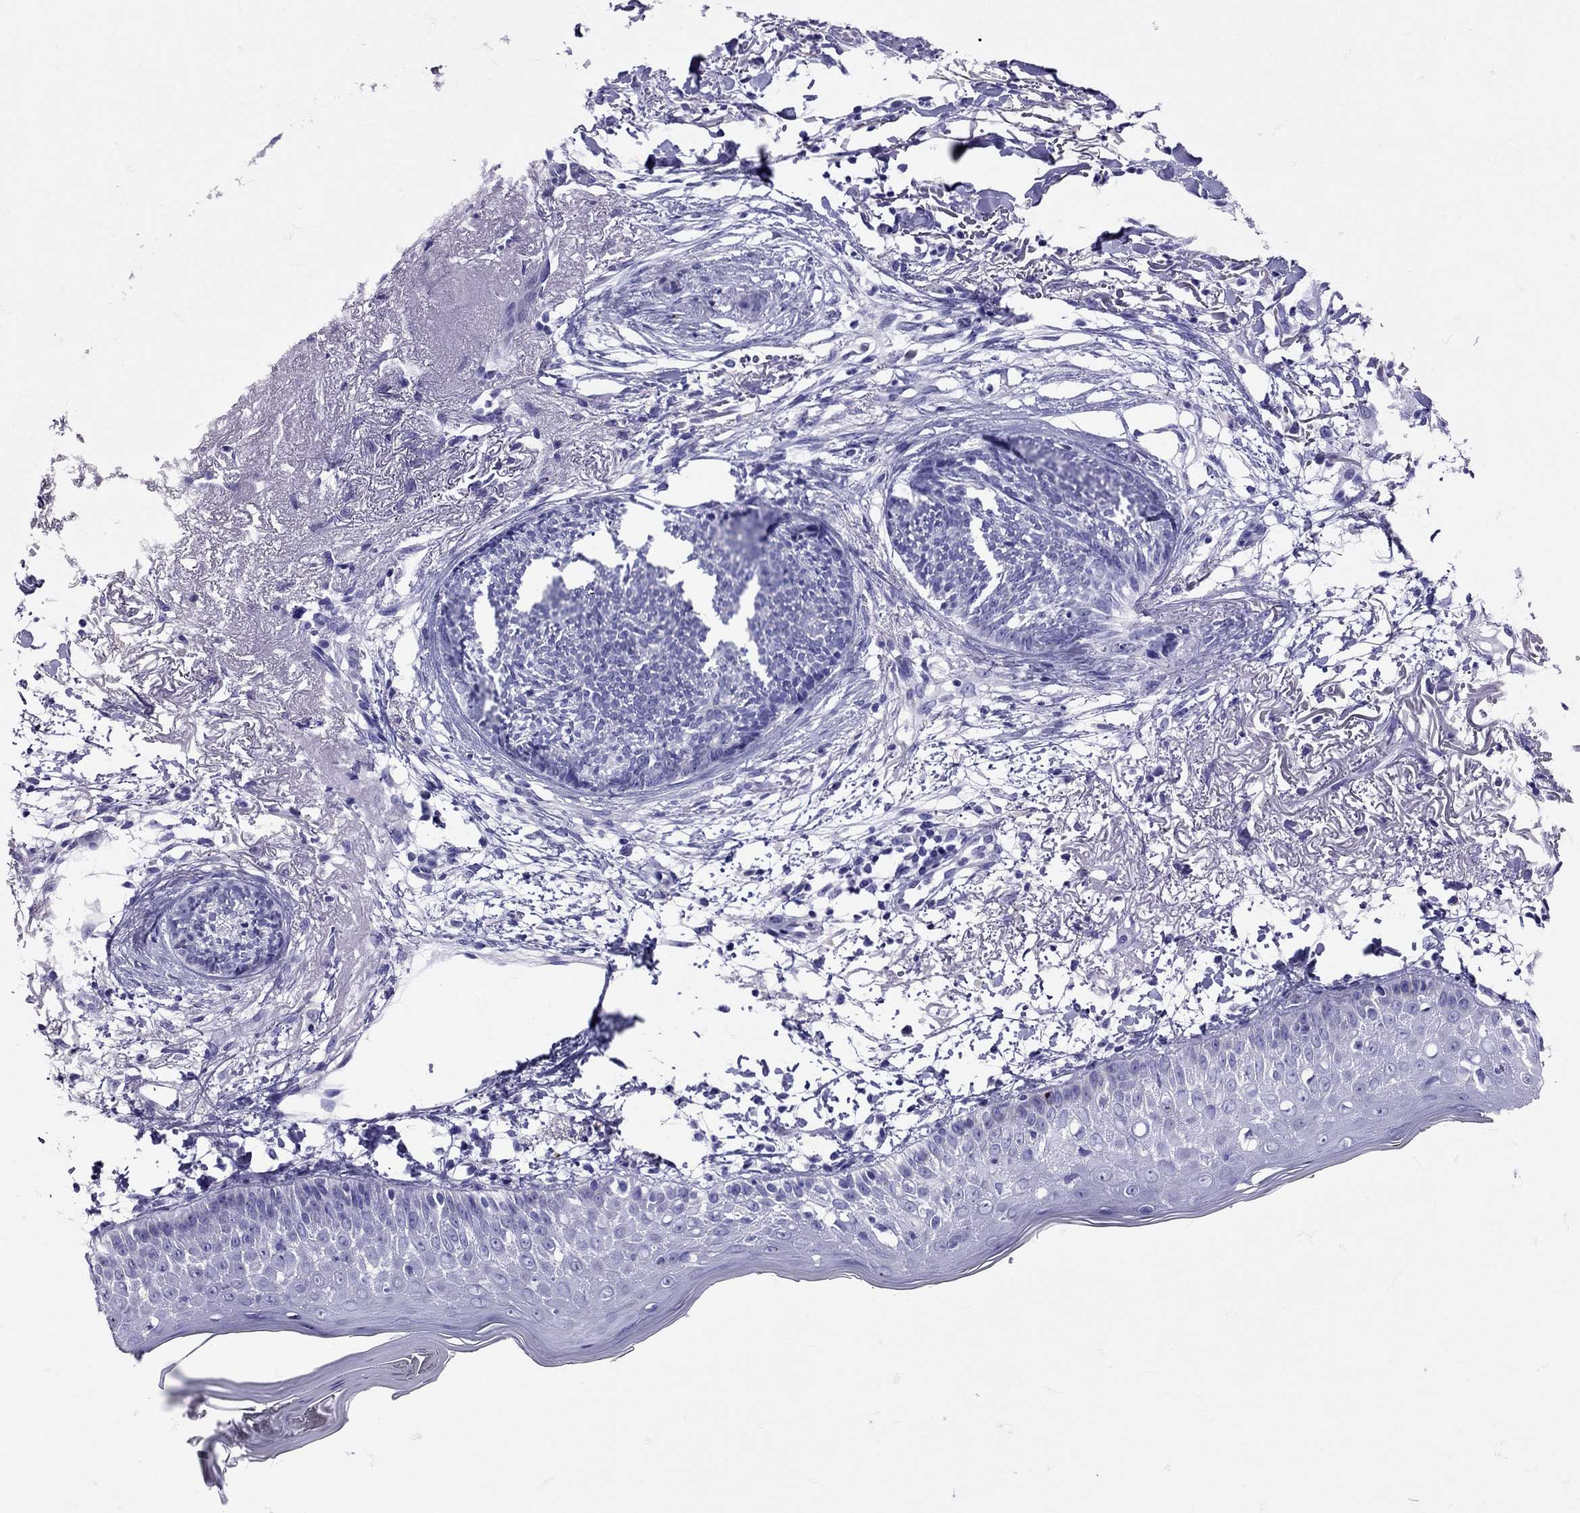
{"staining": {"intensity": "negative", "quantity": "none", "location": "none"}, "tissue": "skin cancer", "cell_type": "Tumor cells", "image_type": "cancer", "snomed": [{"axis": "morphology", "description": "Normal tissue, NOS"}, {"axis": "morphology", "description": "Basal cell carcinoma"}, {"axis": "topography", "description": "Skin"}], "caption": "This is an immunohistochemistry (IHC) photomicrograph of skin cancer (basal cell carcinoma). There is no expression in tumor cells.", "gene": "AVP", "patient": {"sex": "male", "age": 84}}